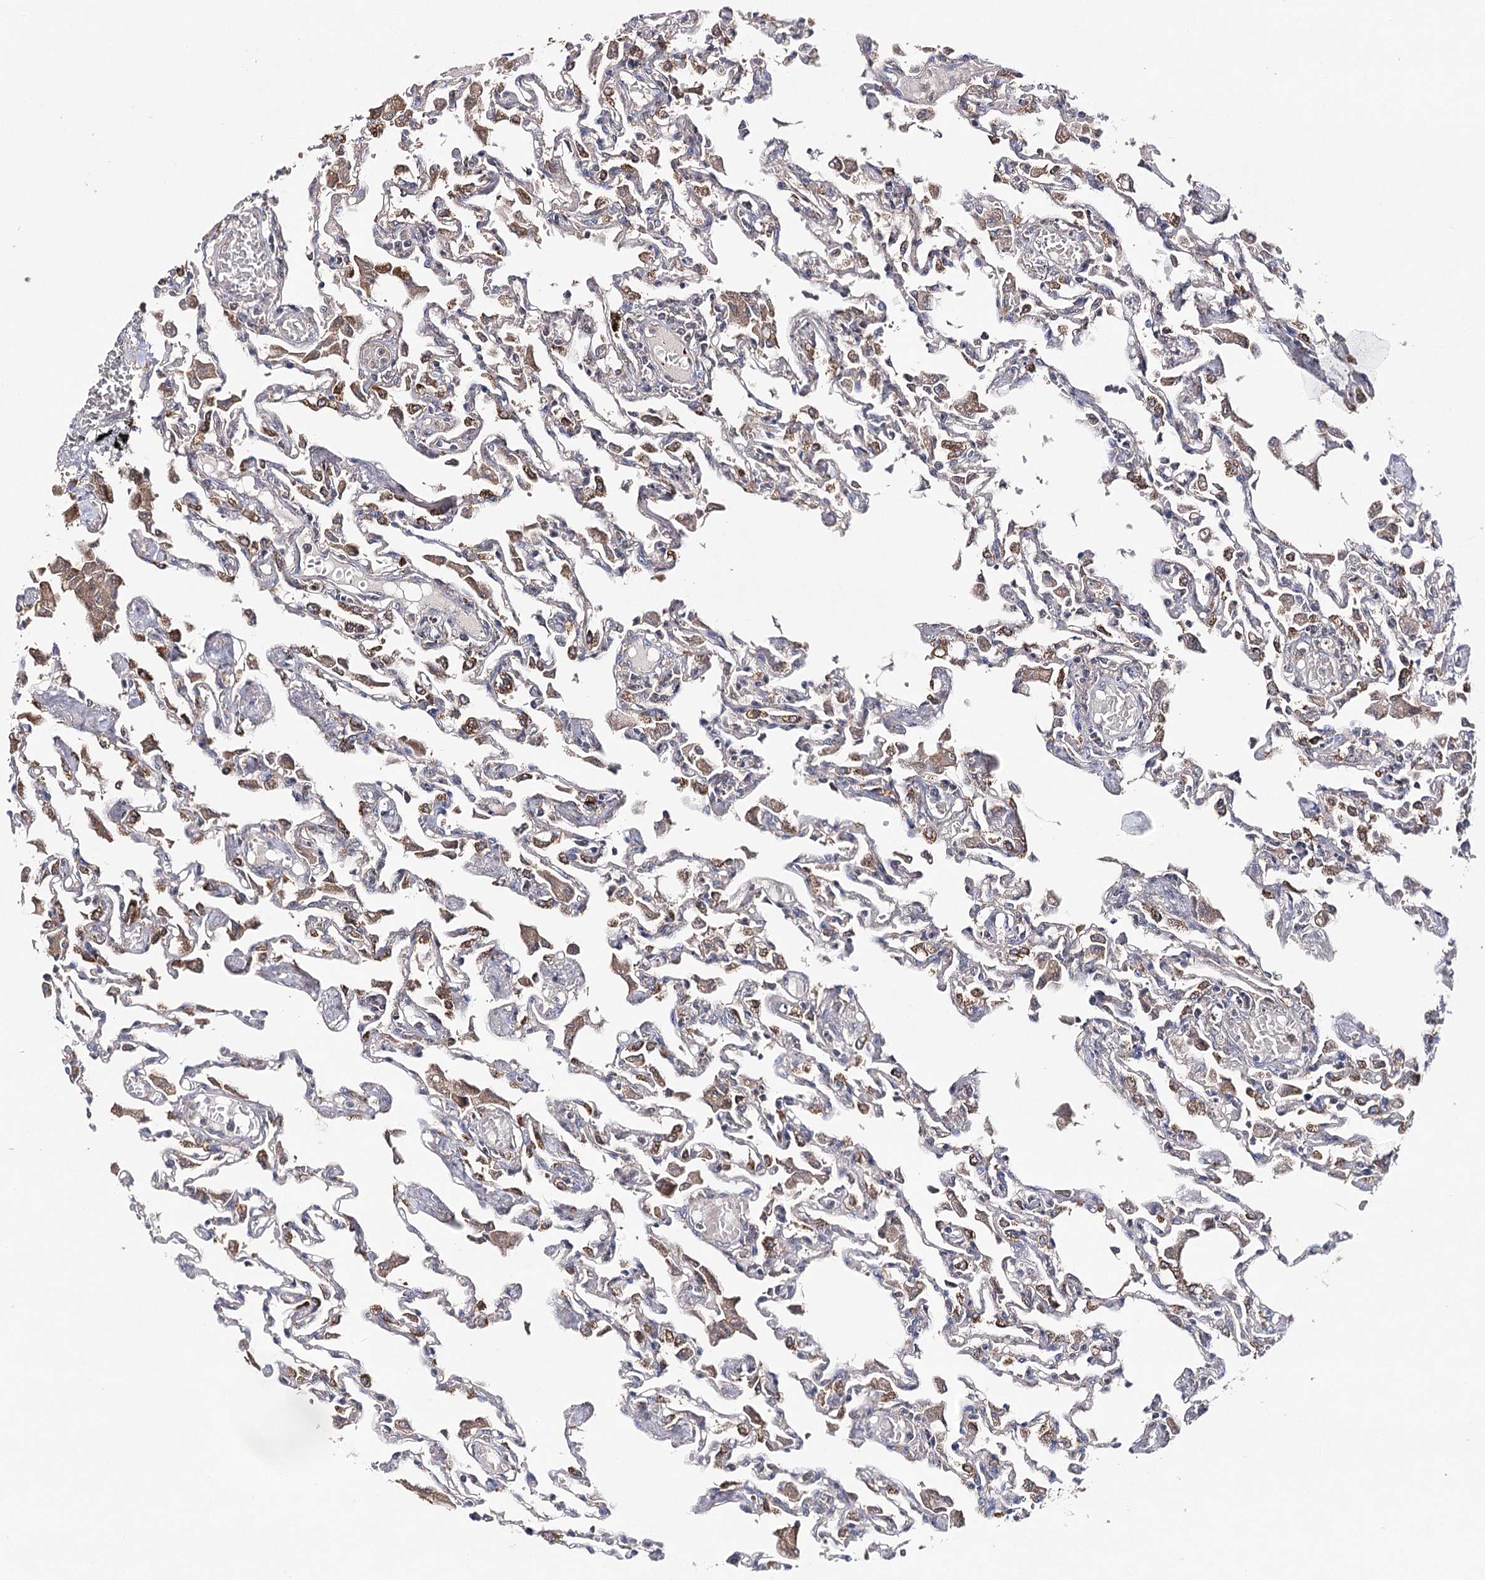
{"staining": {"intensity": "moderate", "quantity": "<25%", "location": "cytoplasmic/membranous"}, "tissue": "lung", "cell_type": "Alveolar cells", "image_type": "normal", "snomed": [{"axis": "morphology", "description": "Normal tissue, NOS"}, {"axis": "topography", "description": "Bronchus"}, {"axis": "topography", "description": "Lung"}], "caption": "Brown immunohistochemical staining in unremarkable human lung shows moderate cytoplasmic/membranous positivity in approximately <25% of alveolar cells.", "gene": "AURKC", "patient": {"sex": "female", "age": 49}}